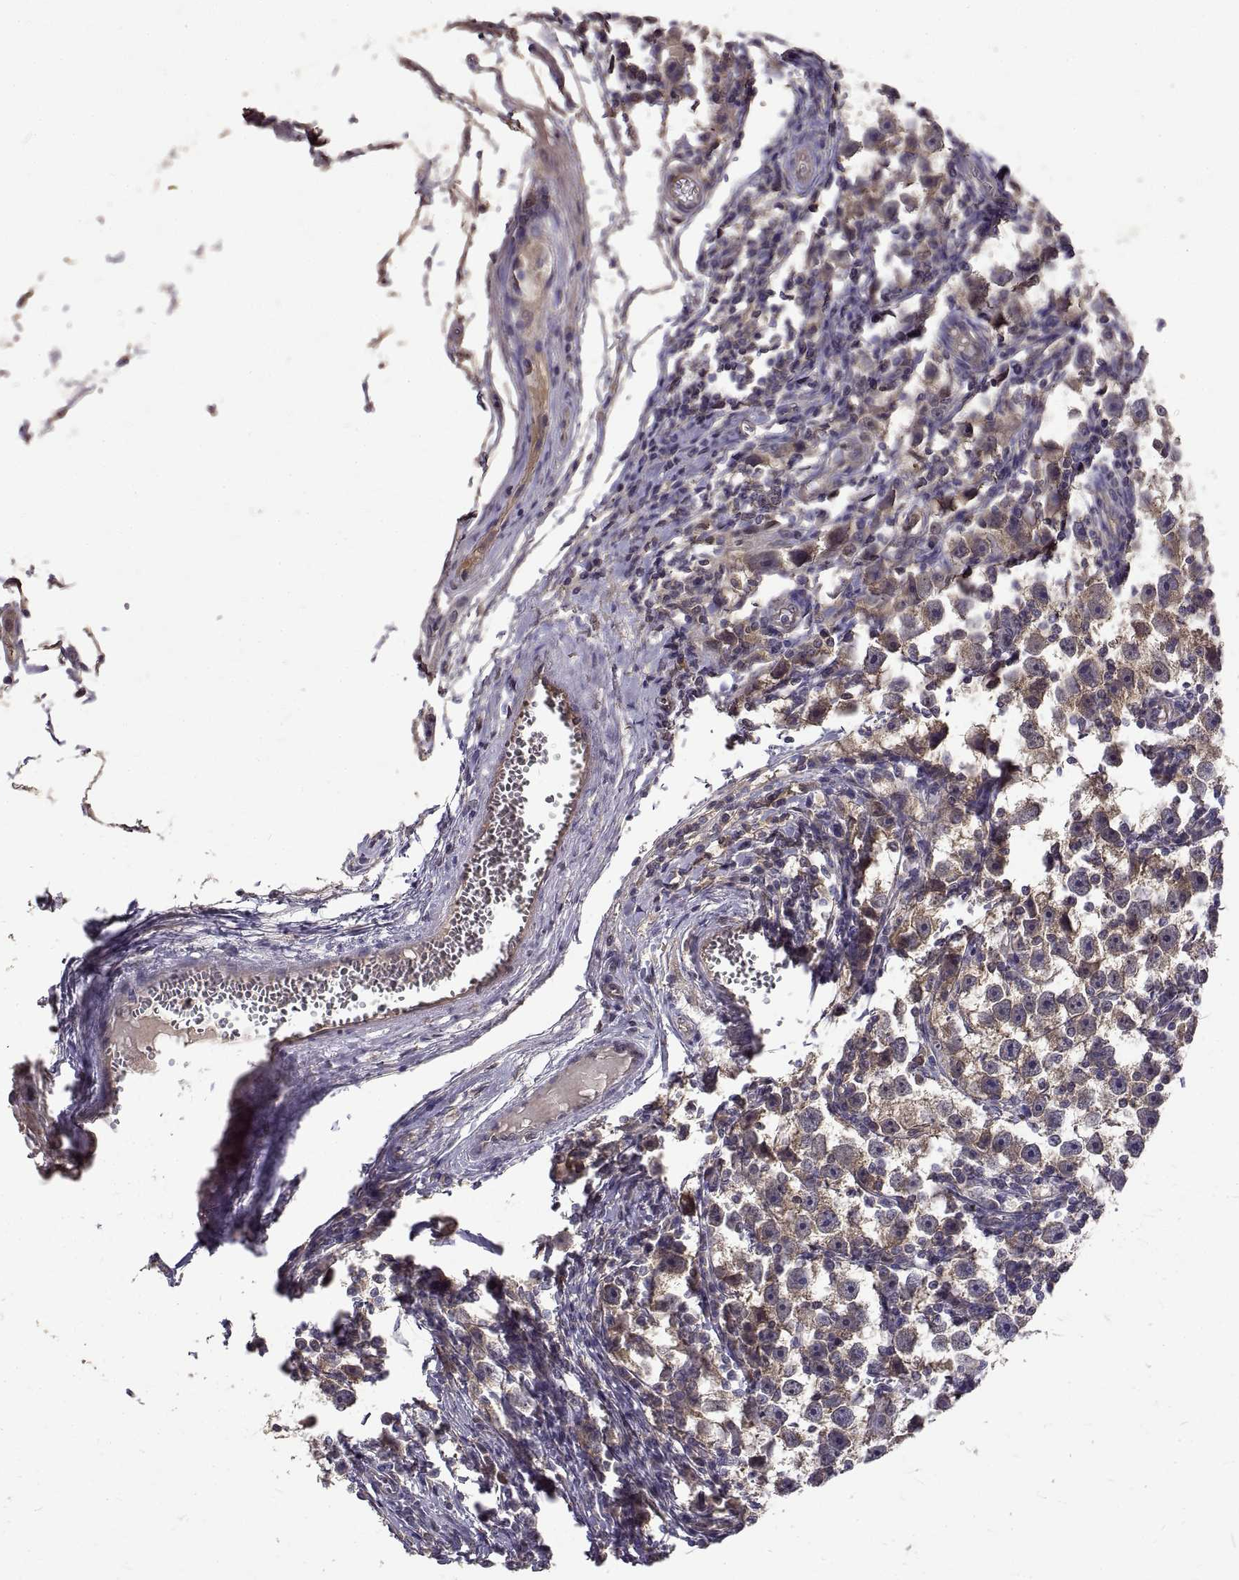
{"staining": {"intensity": "weak", "quantity": ">75%", "location": "cytoplasmic/membranous"}, "tissue": "testis cancer", "cell_type": "Tumor cells", "image_type": "cancer", "snomed": [{"axis": "morphology", "description": "Seminoma, NOS"}, {"axis": "topography", "description": "Testis"}], "caption": "A micrograph of human testis cancer (seminoma) stained for a protein shows weak cytoplasmic/membranous brown staining in tumor cells.", "gene": "PEA15", "patient": {"sex": "male", "age": 30}}